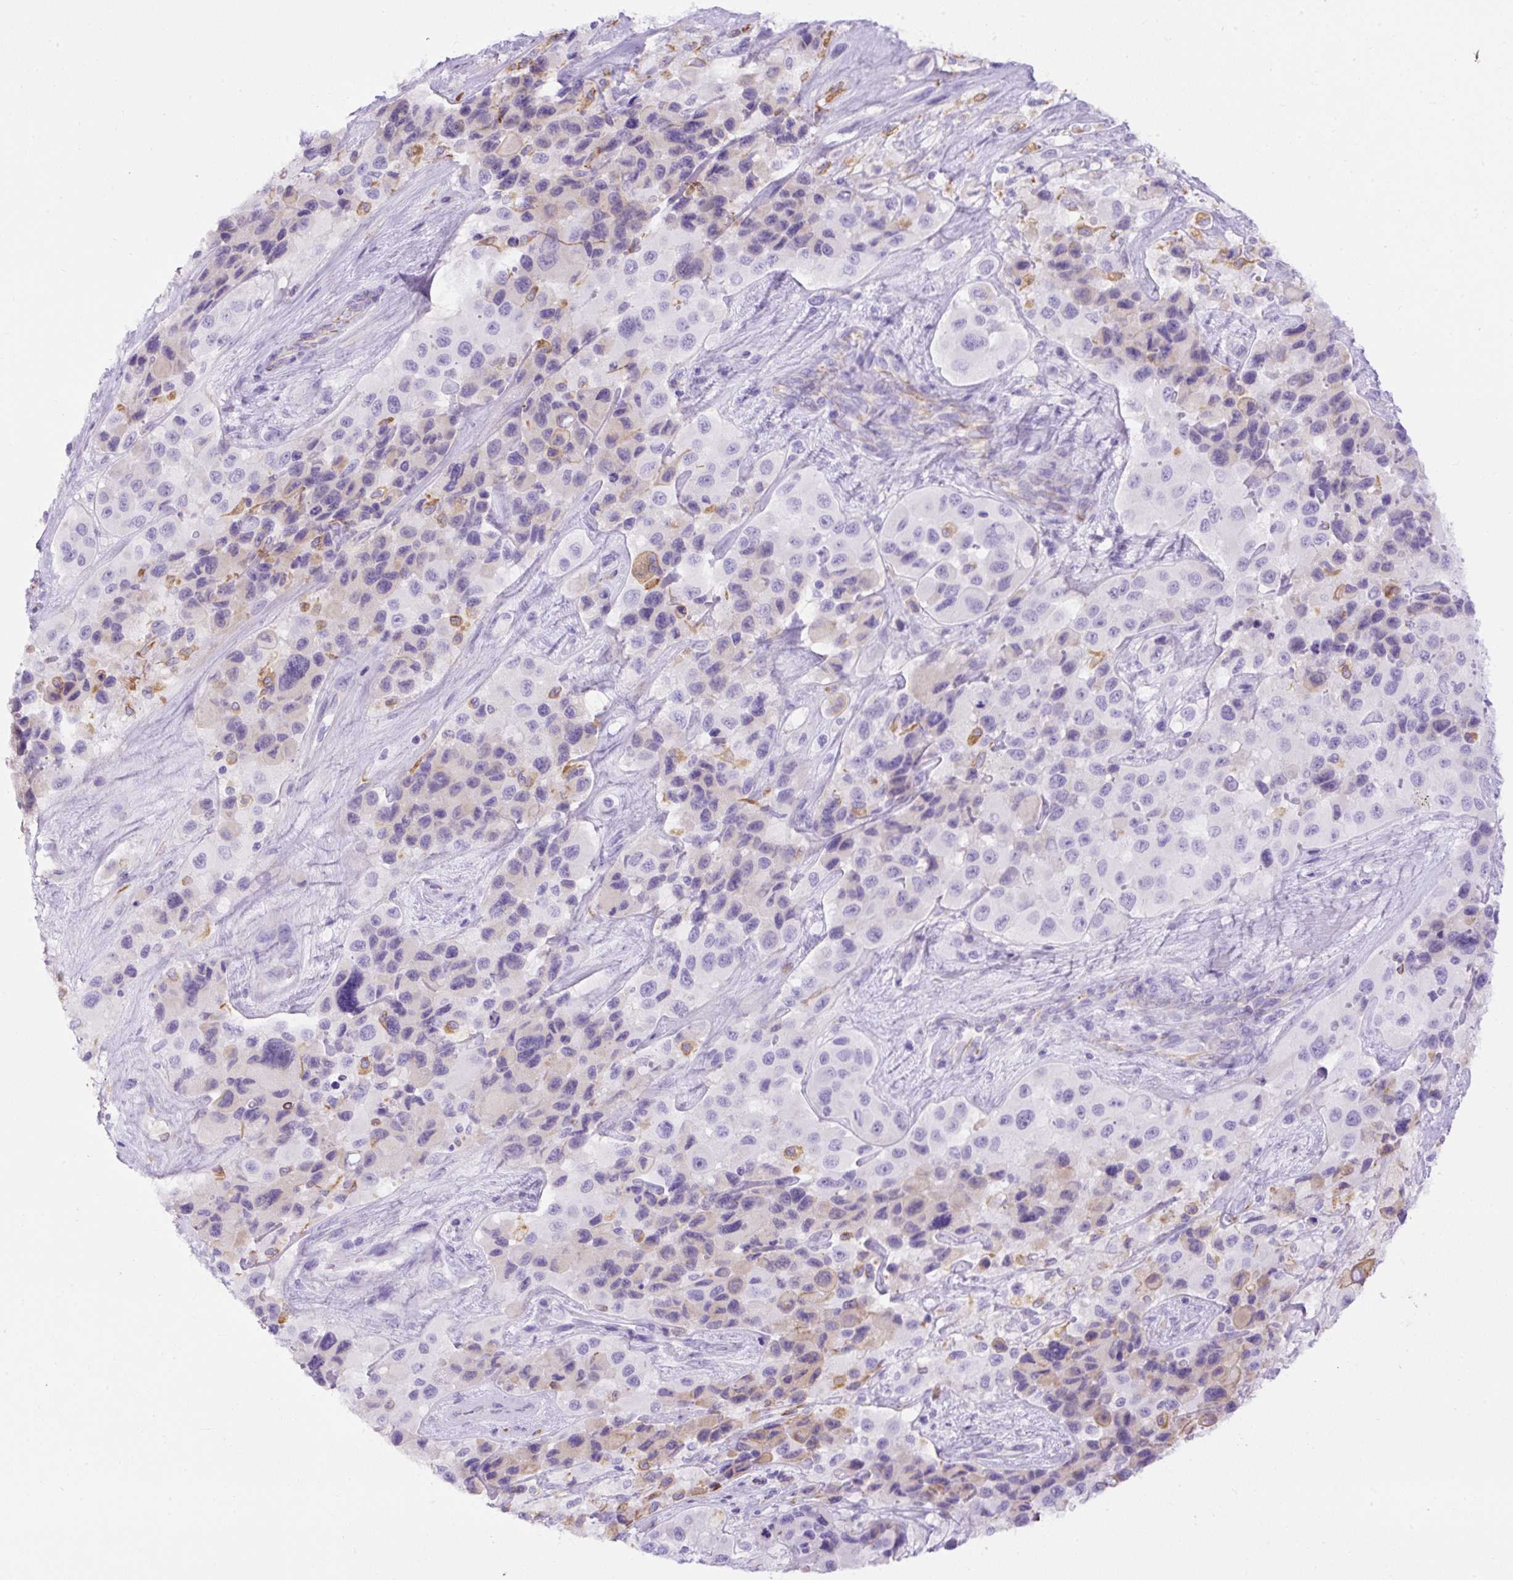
{"staining": {"intensity": "moderate", "quantity": "<25%", "location": "cytoplasmic/membranous"}, "tissue": "melanoma", "cell_type": "Tumor cells", "image_type": "cancer", "snomed": [{"axis": "morphology", "description": "Malignant melanoma, Metastatic site"}, {"axis": "topography", "description": "Lymph node"}], "caption": "This micrograph demonstrates immunohistochemistry staining of melanoma, with low moderate cytoplasmic/membranous staining in about <25% of tumor cells.", "gene": "SPTBN5", "patient": {"sex": "female", "age": 65}}